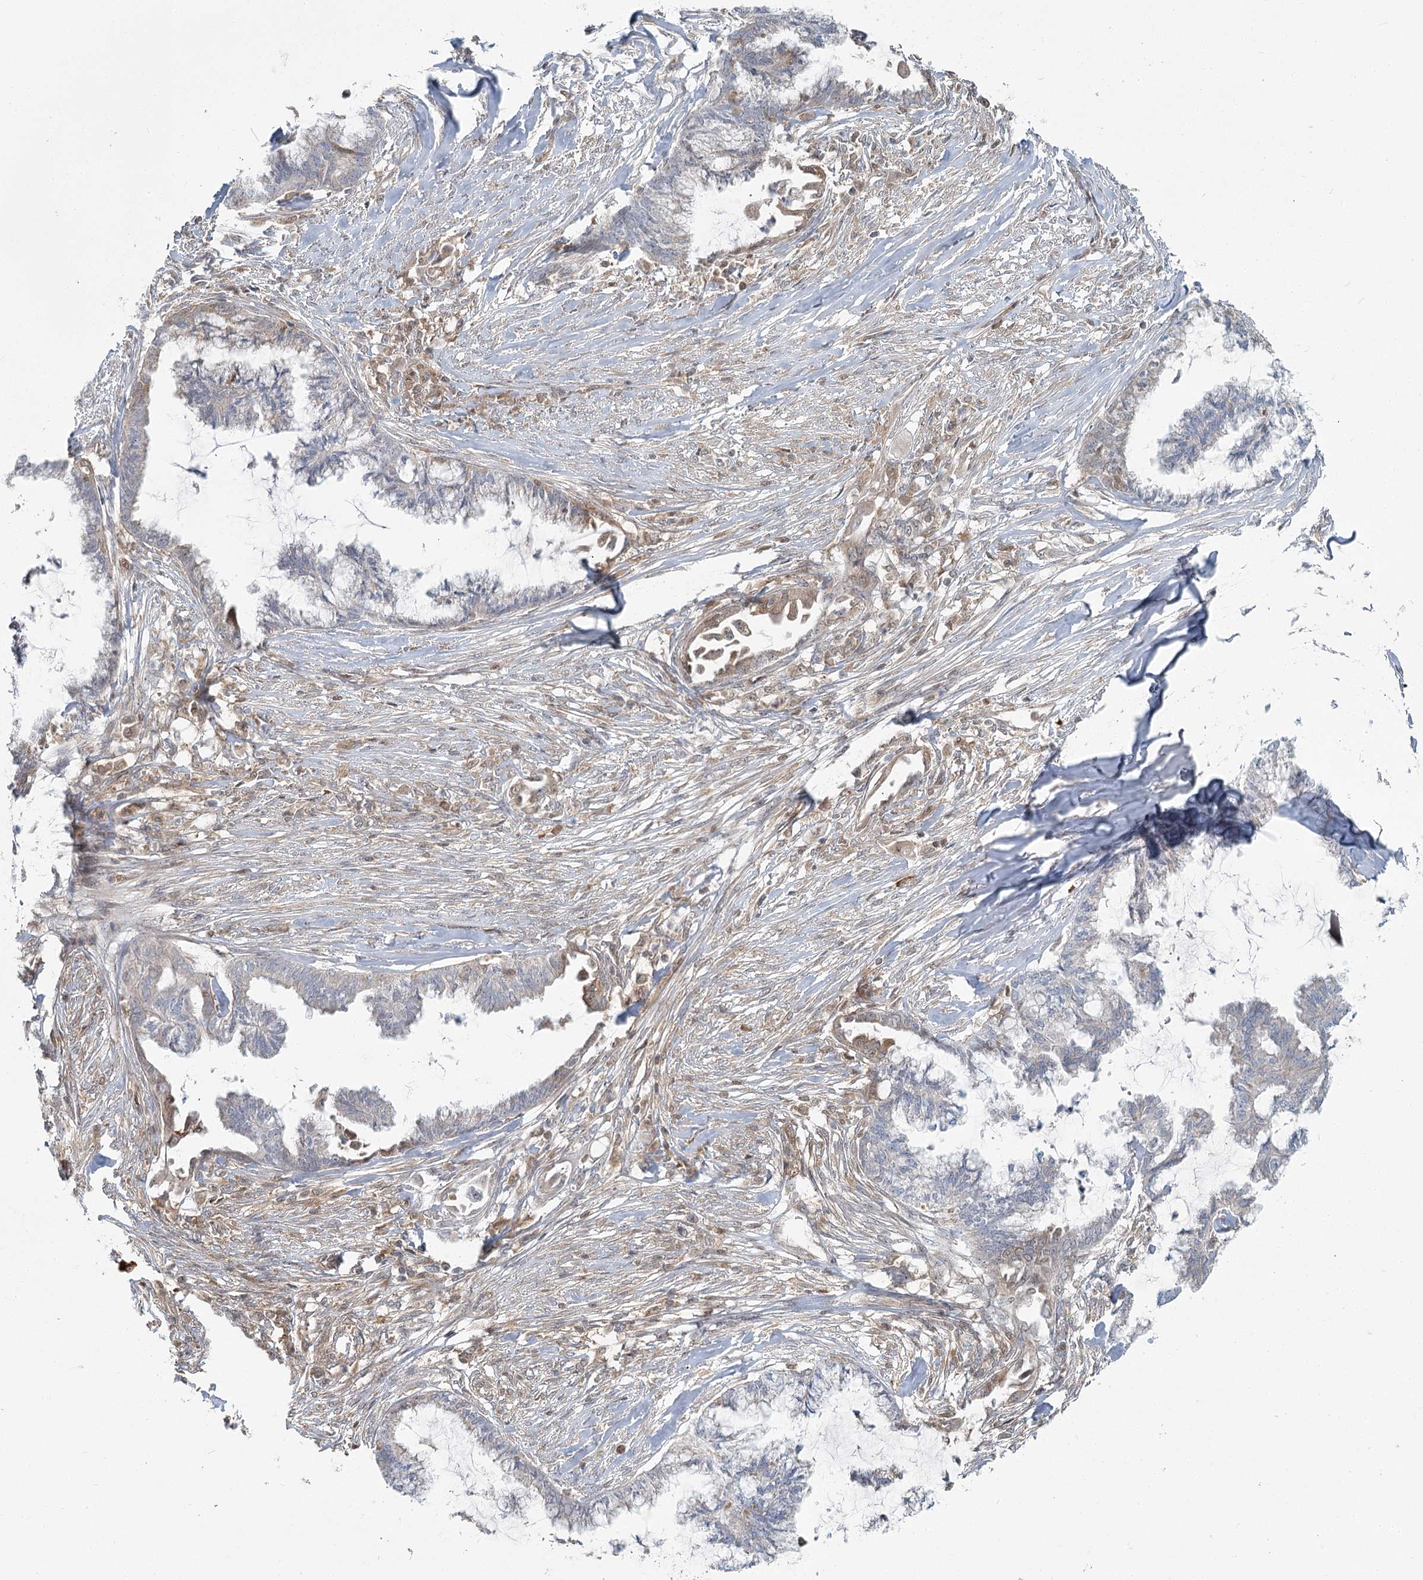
{"staining": {"intensity": "negative", "quantity": "none", "location": "none"}, "tissue": "endometrial cancer", "cell_type": "Tumor cells", "image_type": "cancer", "snomed": [{"axis": "morphology", "description": "Adenocarcinoma, NOS"}, {"axis": "topography", "description": "Endometrium"}], "caption": "This is a photomicrograph of immunohistochemistry staining of endometrial adenocarcinoma, which shows no staining in tumor cells.", "gene": "THNSL1", "patient": {"sex": "female", "age": 86}}